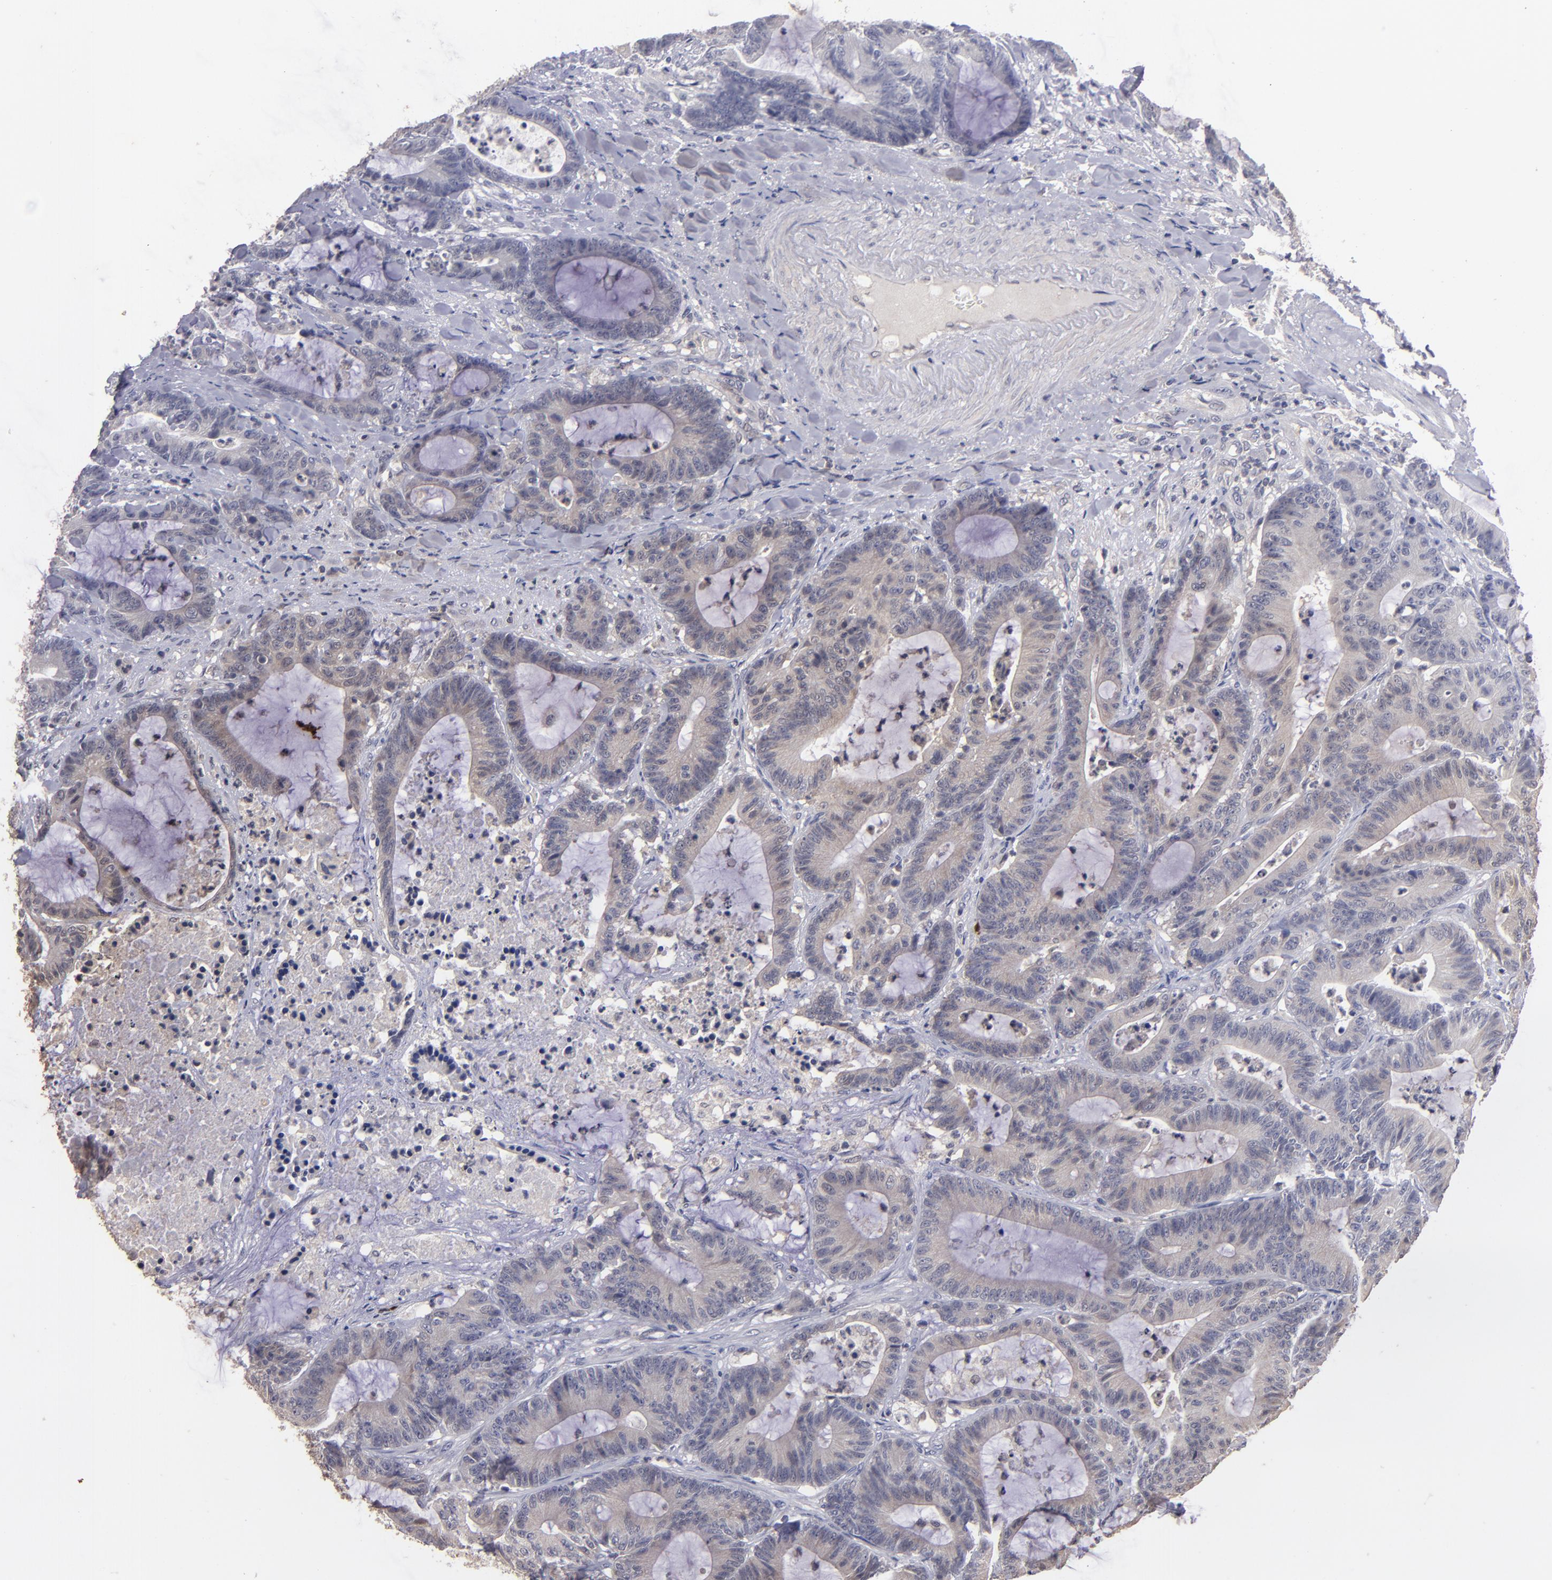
{"staining": {"intensity": "weak", "quantity": "25%-75%", "location": "cytoplasmic/membranous,nuclear"}, "tissue": "colorectal cancer", "cell_type": "Tumor cells", "image_type": "cancer", "snomed": [{"axis": "morphology", "description": "Adenocarcinoma, NOS"}, {"axis": "topography", "description": "Colon"}], "caption": "There is low levels of weak cytoplasmic/membranous and nuclear positivity in tumor cells of colorectal adenocarcinoma, as demonstrated by immunohistochemical staining (brown color).", "gene": "S100A1", "patient": {"sex": "female", "age": 84}}